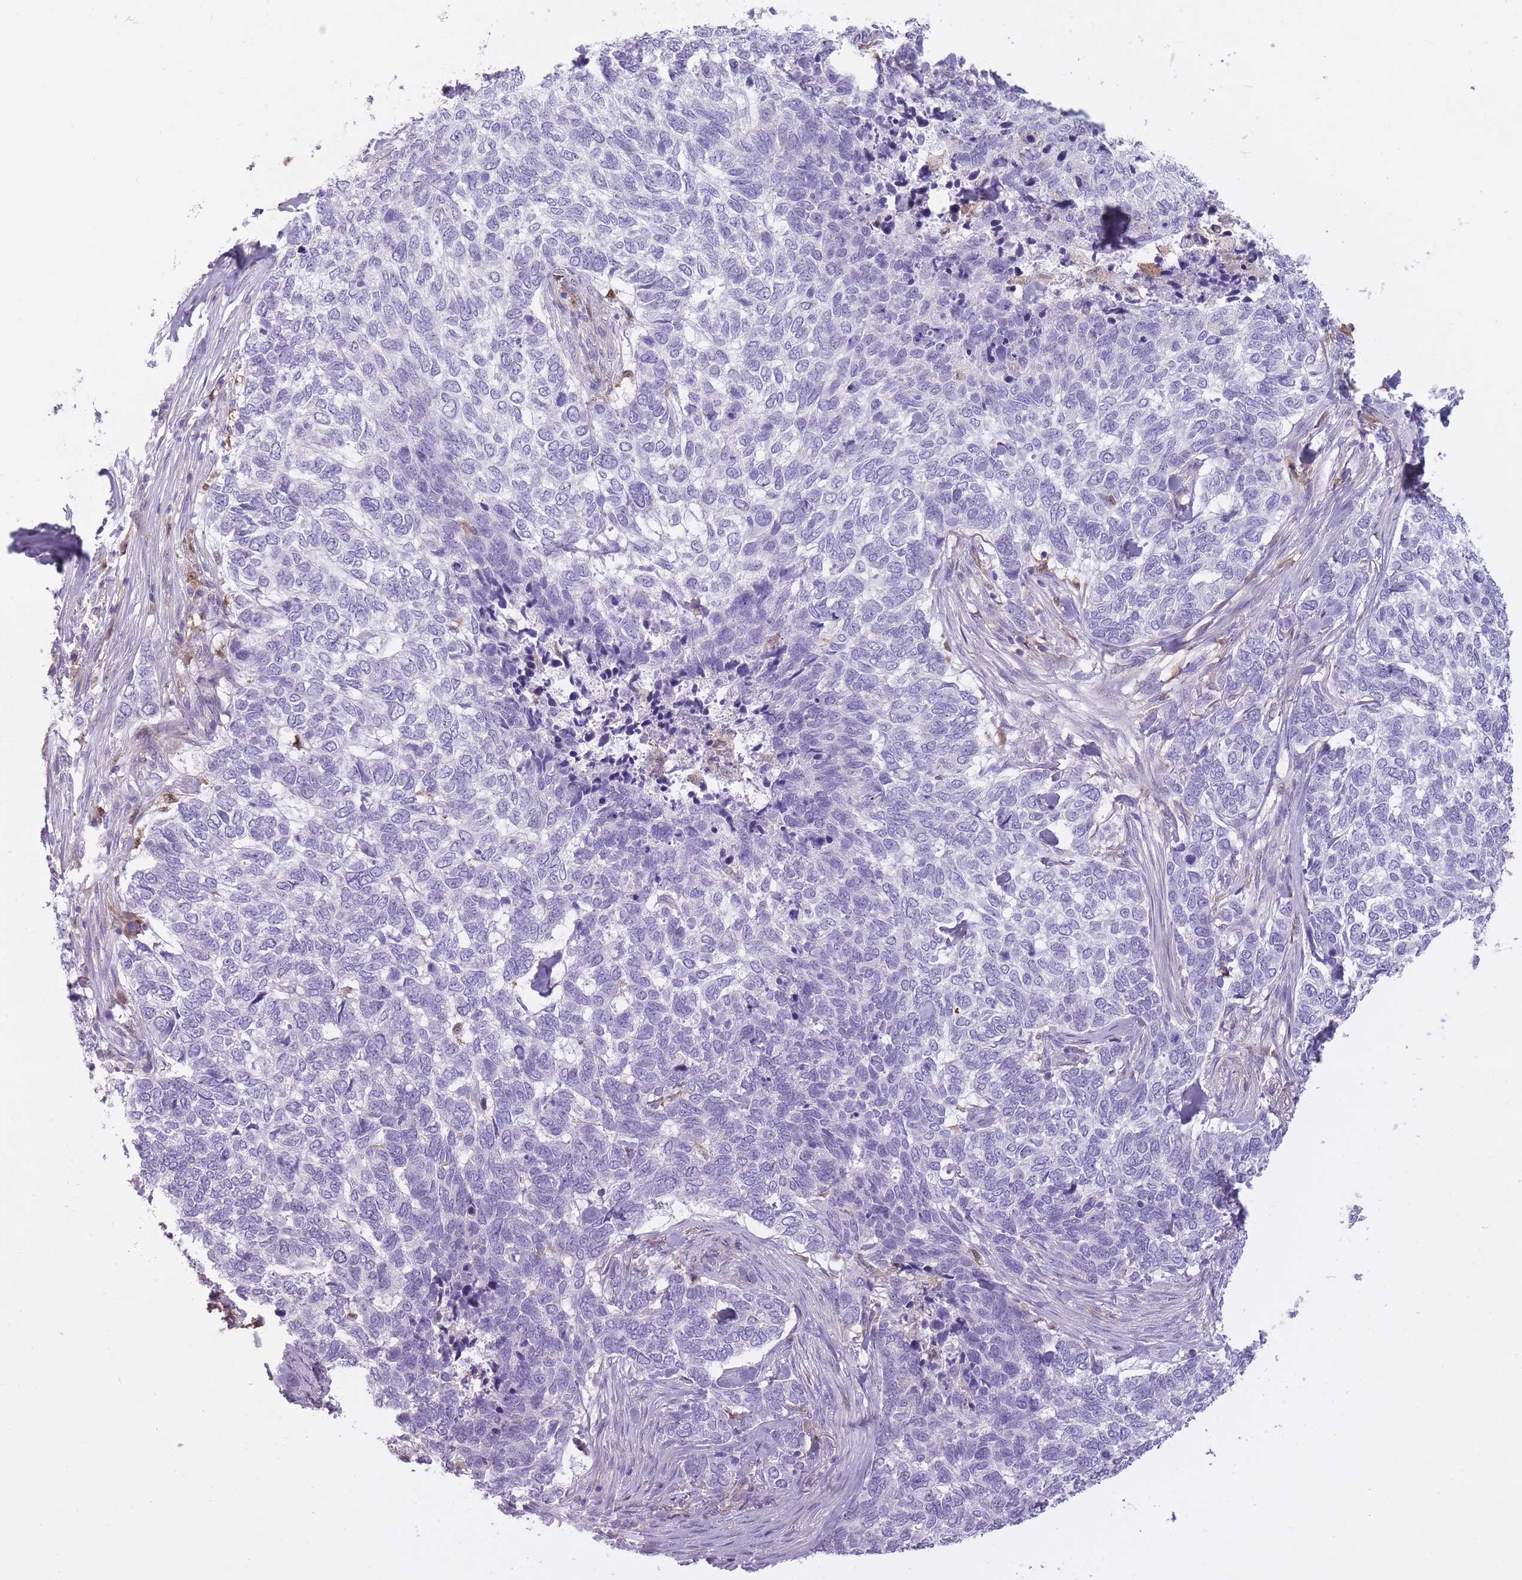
{"staining": {"intensity": "negative", "quantity": "none", "location": "none"}, "tissue": "skin cancer", "cell_type": "Tumor cells", "image_type": "cancer", "snomed": [{"axis": "morphology", "description": "Basal cell carcinoma"}, {"axis": "topography", "description": "Skin"}], "caption": "Tumor cells are negative for protein expression in human skin cancer (basal cell carcinoma). (DAB immunohistochemistry (IHC) visualized using brightfield microscopy, high magnification).", "gene": "LGALS9", "patient": {"sex": "female", "age": 65}}